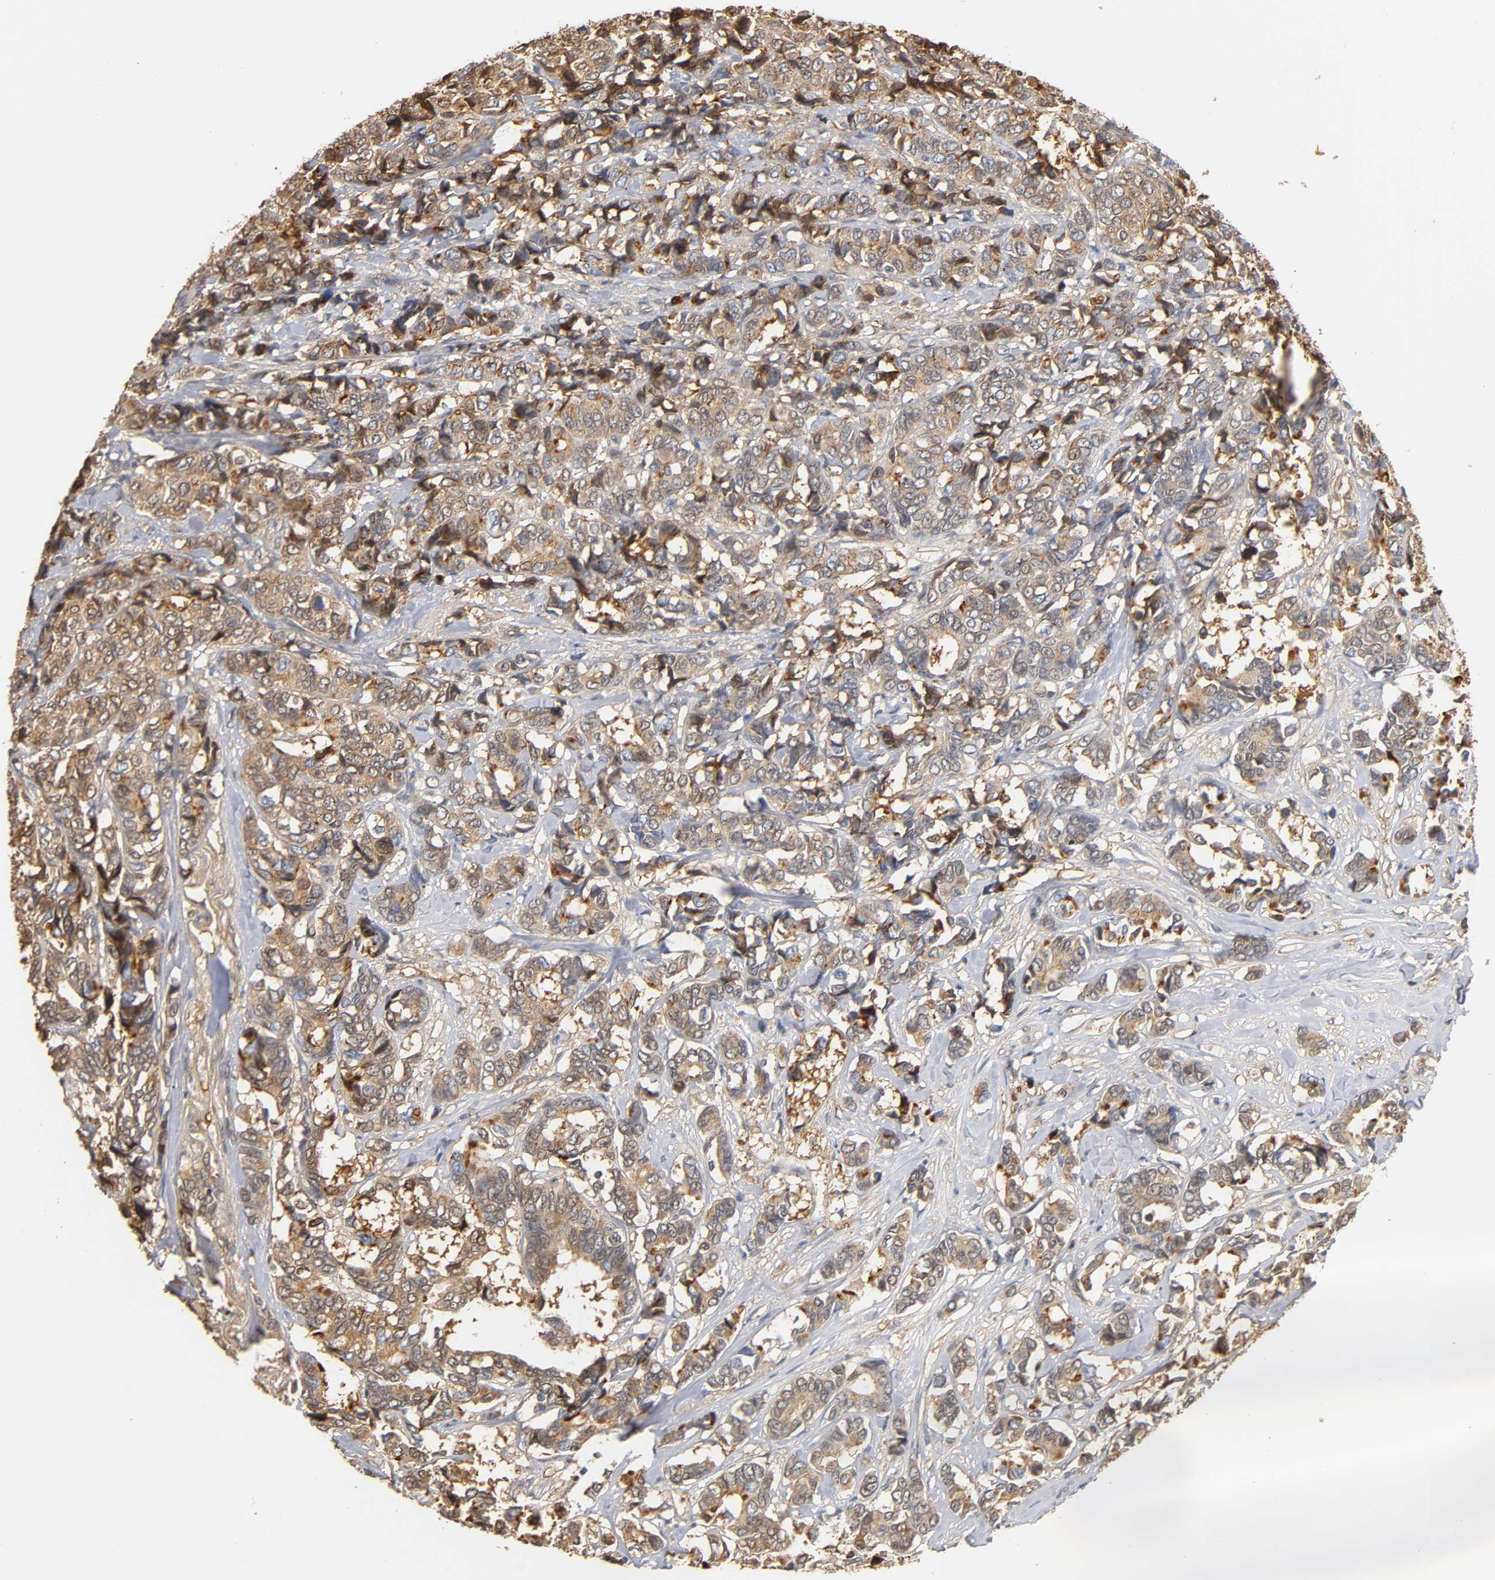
{"staining": {"intensity": "weak", "quantity": ">75%", "location": "cytoplasmic/membranous"}, "tissue": "breast cancer", "cell_type": "Tumor cells", "image_type": "cancer", "snomed": [{"axis": "morphology", "description": "Duct carcinoma"}, {"axis": "topography", "description": "Breast"}], "caption": "Human breast cancer (intraductal carcinoma) stained with a protein marker displays weak staining in tumor cells.", "gene": "ANXA11", "patient": {"sex": "female", "age": 87}}